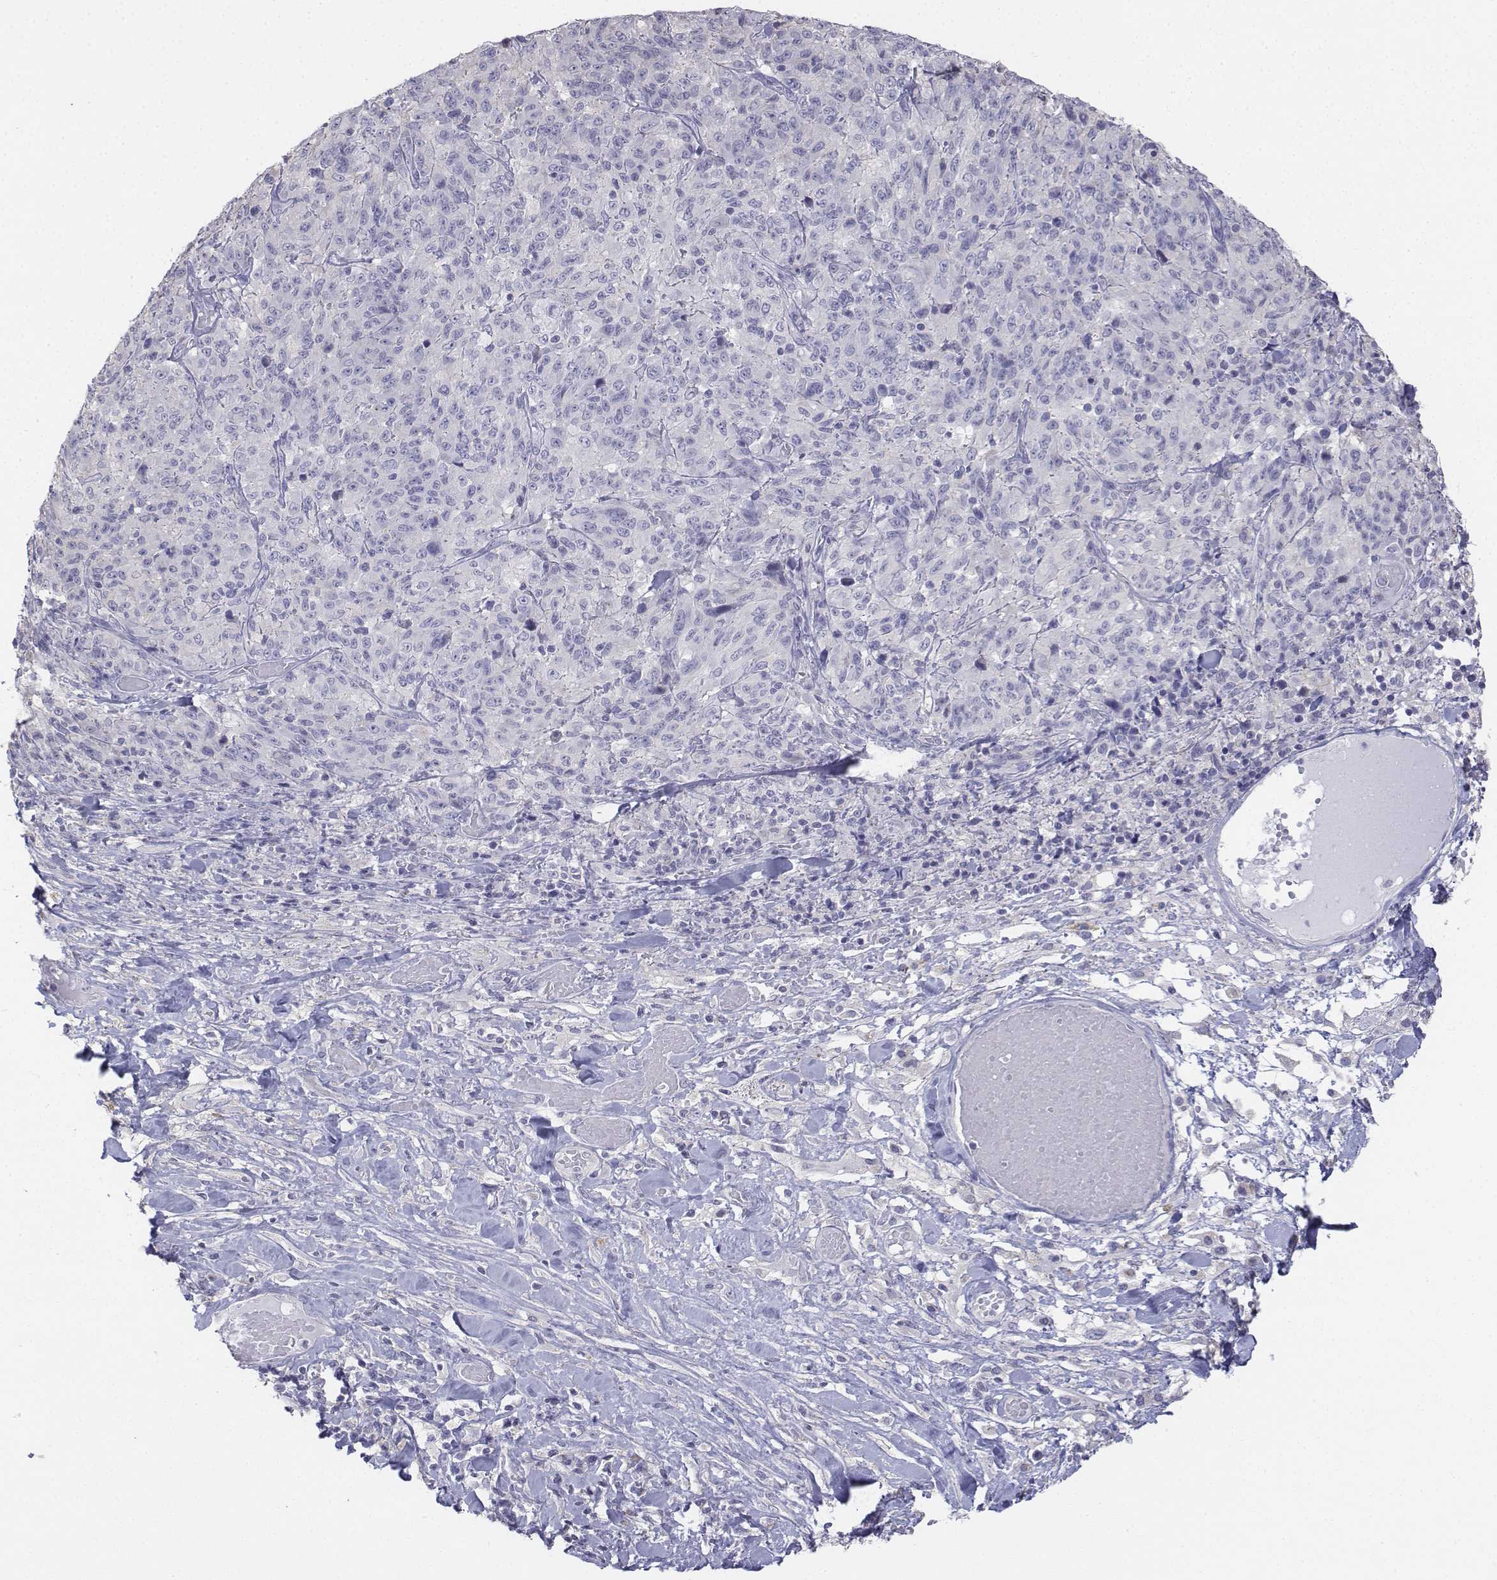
{"staining": {"intensity": "negative", "quantity": "none", "location": "none"}, "tissue": "melanoma", "cell_type": "Tumor cells", "image_type": "cancer", "snomed": [{"axis": "morphology", "description": "Malignant melanoma, NOS"}, {"axis": "topography", "description": "Skin"}], "caption": "Immunohistochemistry histopathology image of neoplastic tissue: human malignant melanoma stained with DAB (3,3'-diaminobenzidine) shows no significant protein expression in tumor cells. (Brightfield microscopy of DAB (3,3'-diaminobenzidine) IHC at high magnification).", "gene": "LGSN", "patient": {"sex": "female", "age": 91}}